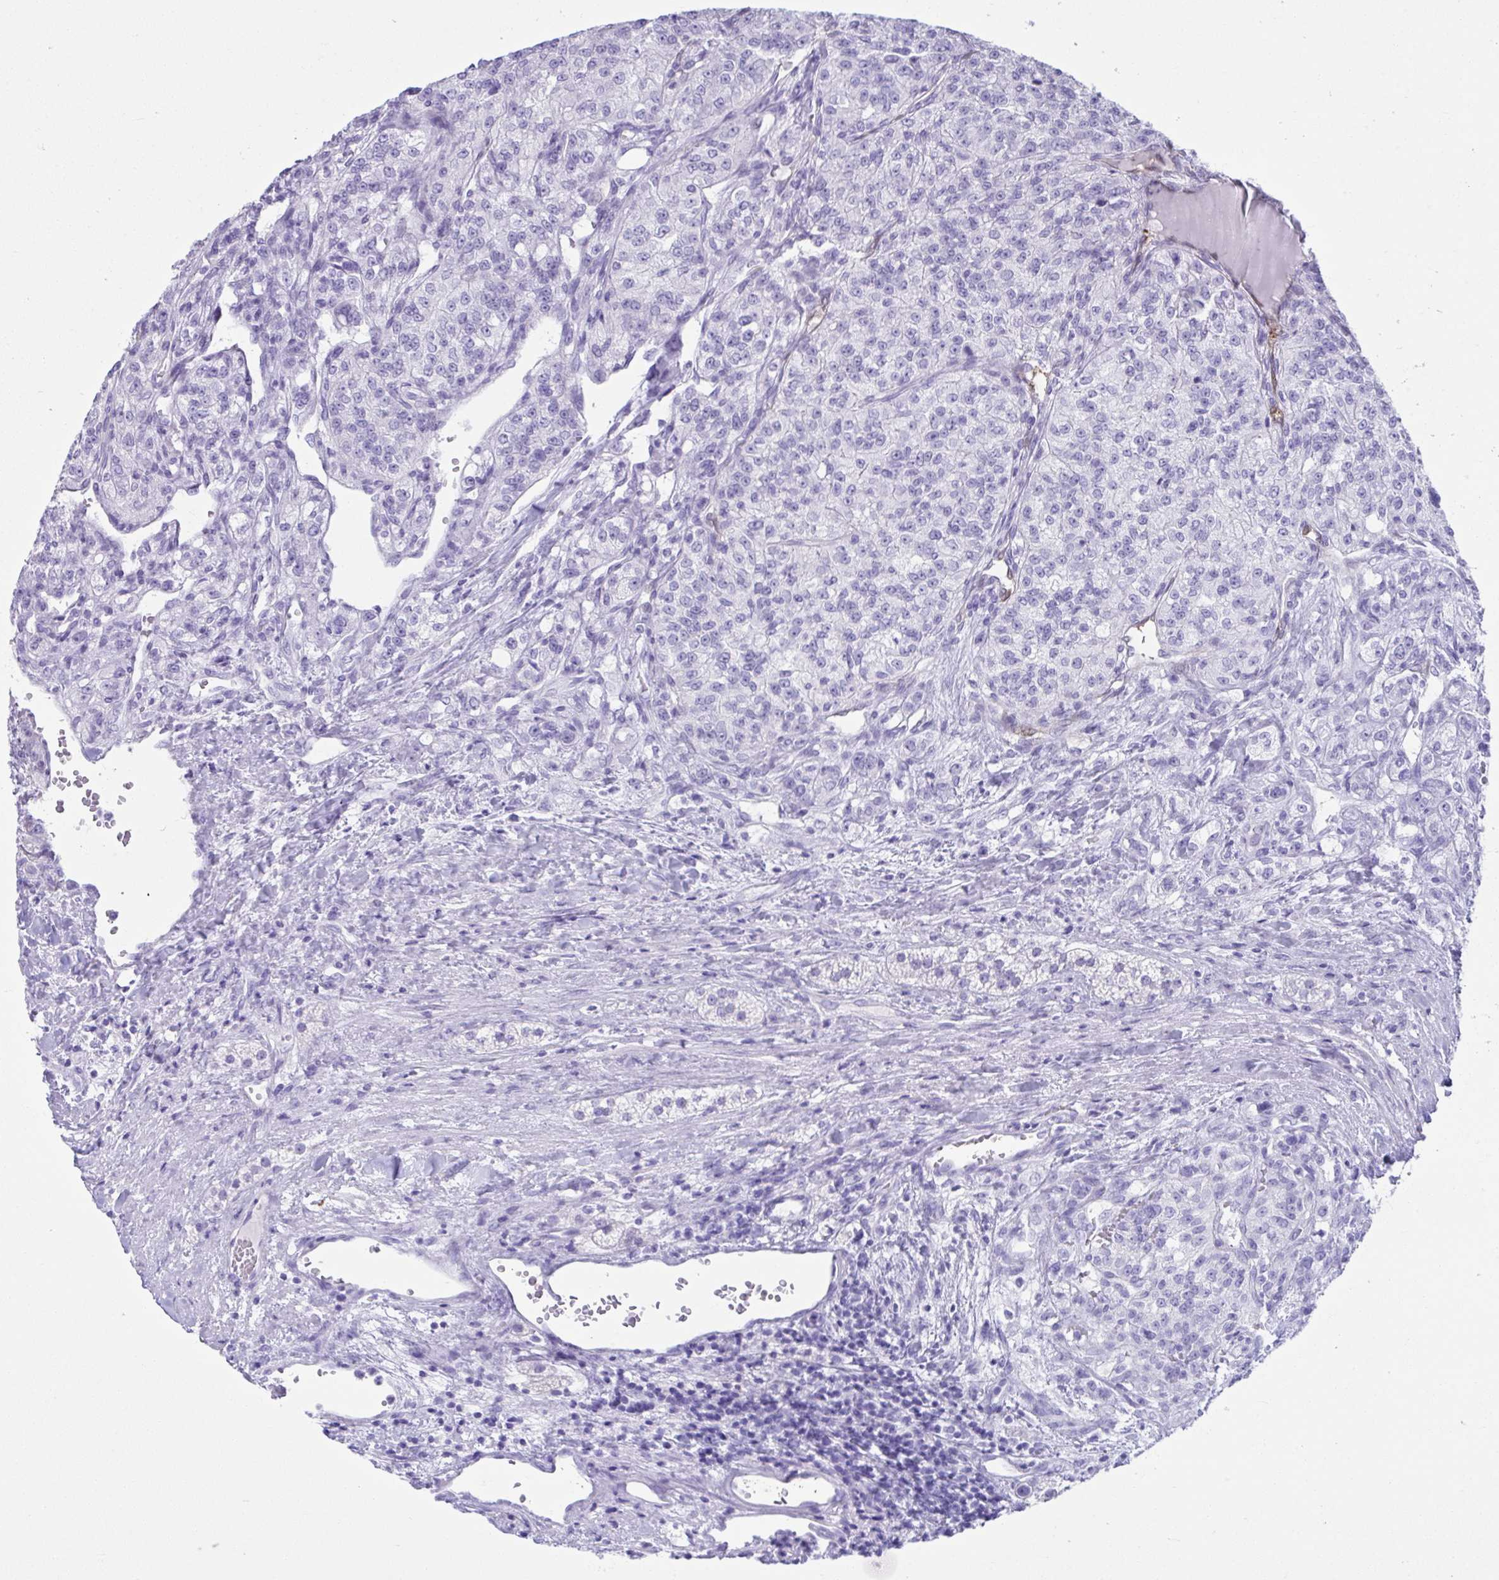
{"staining": {"intensity": "negative", "quantity": "none", "location": "none"}, "tissue": "renal cancer", "cell_type": "Tumor cells", "image_type": "cancer", "snomed": [{"axis": "morphology", "description": "Adenocarcinoma, NOS"}, {"axis": "topography", "description": "Kidney"}], "caption": "DAB immunohistochemical staining of human renal cancer (adenocarcinoma) reveals no significant positivity in tumor cells.", "gene": "PSCA", "patient": {"sex": "female", "age": 63}}